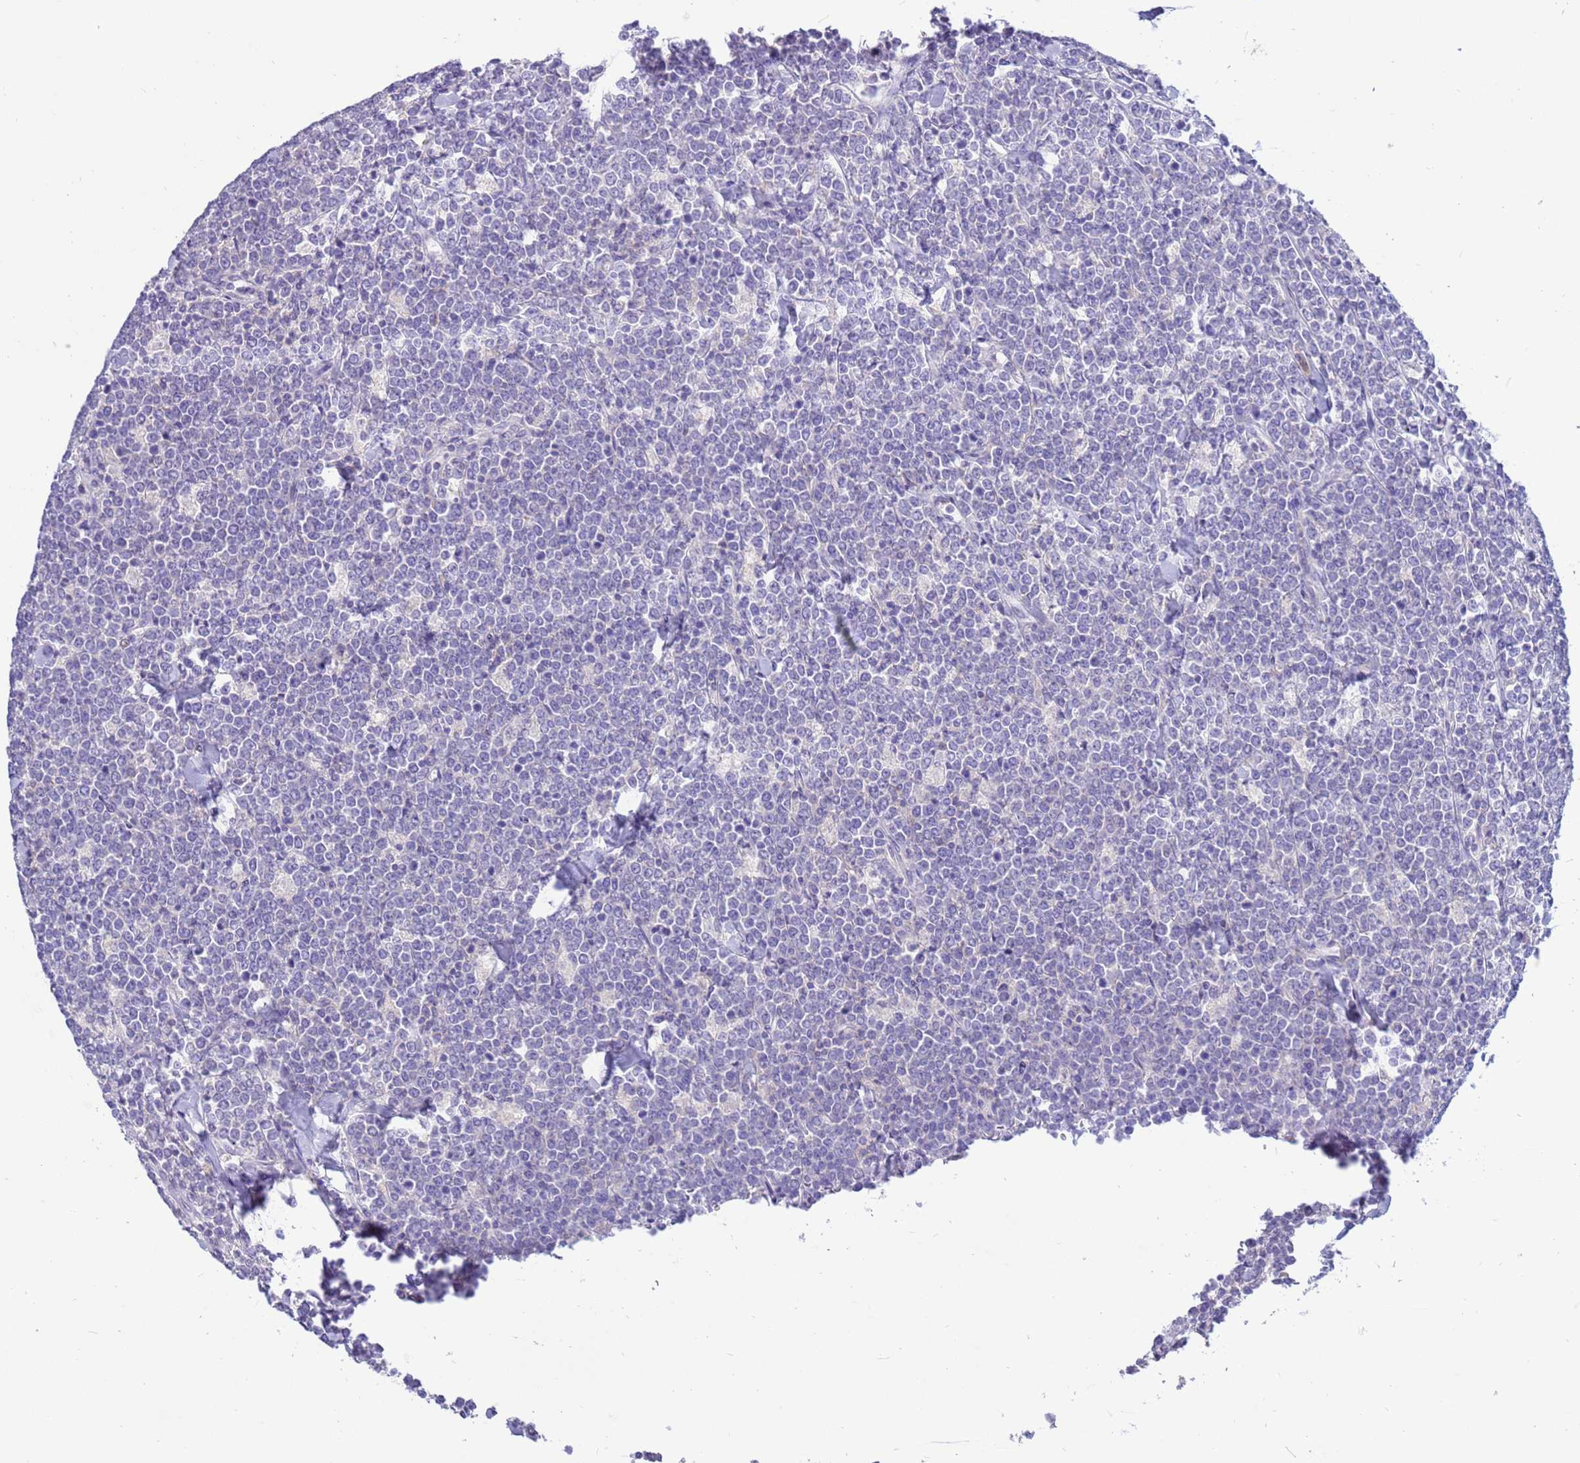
{"staining": {"intensity": "negative", "quantity": "none", "location": "none"}, "tissue": "lymphoma", "cell_type": "Tumor cells", "image_type": "cancer", "snomed": [{"axis": "morphology", "description": "Malignant lymphoma, non-Hodgkin's type, High grade"}, {"axis": "topography", "description": "Small intestine"}], "caption": "Immunohistochemistry (IHC) micrograph of high-grade malignant lymphoma, non-Hodgkin's type stained for a protein (brown), which exhibits no expression in tumor cells.", "gene": "PDE10A", "patient": {"sex": "male", "age": 8}}